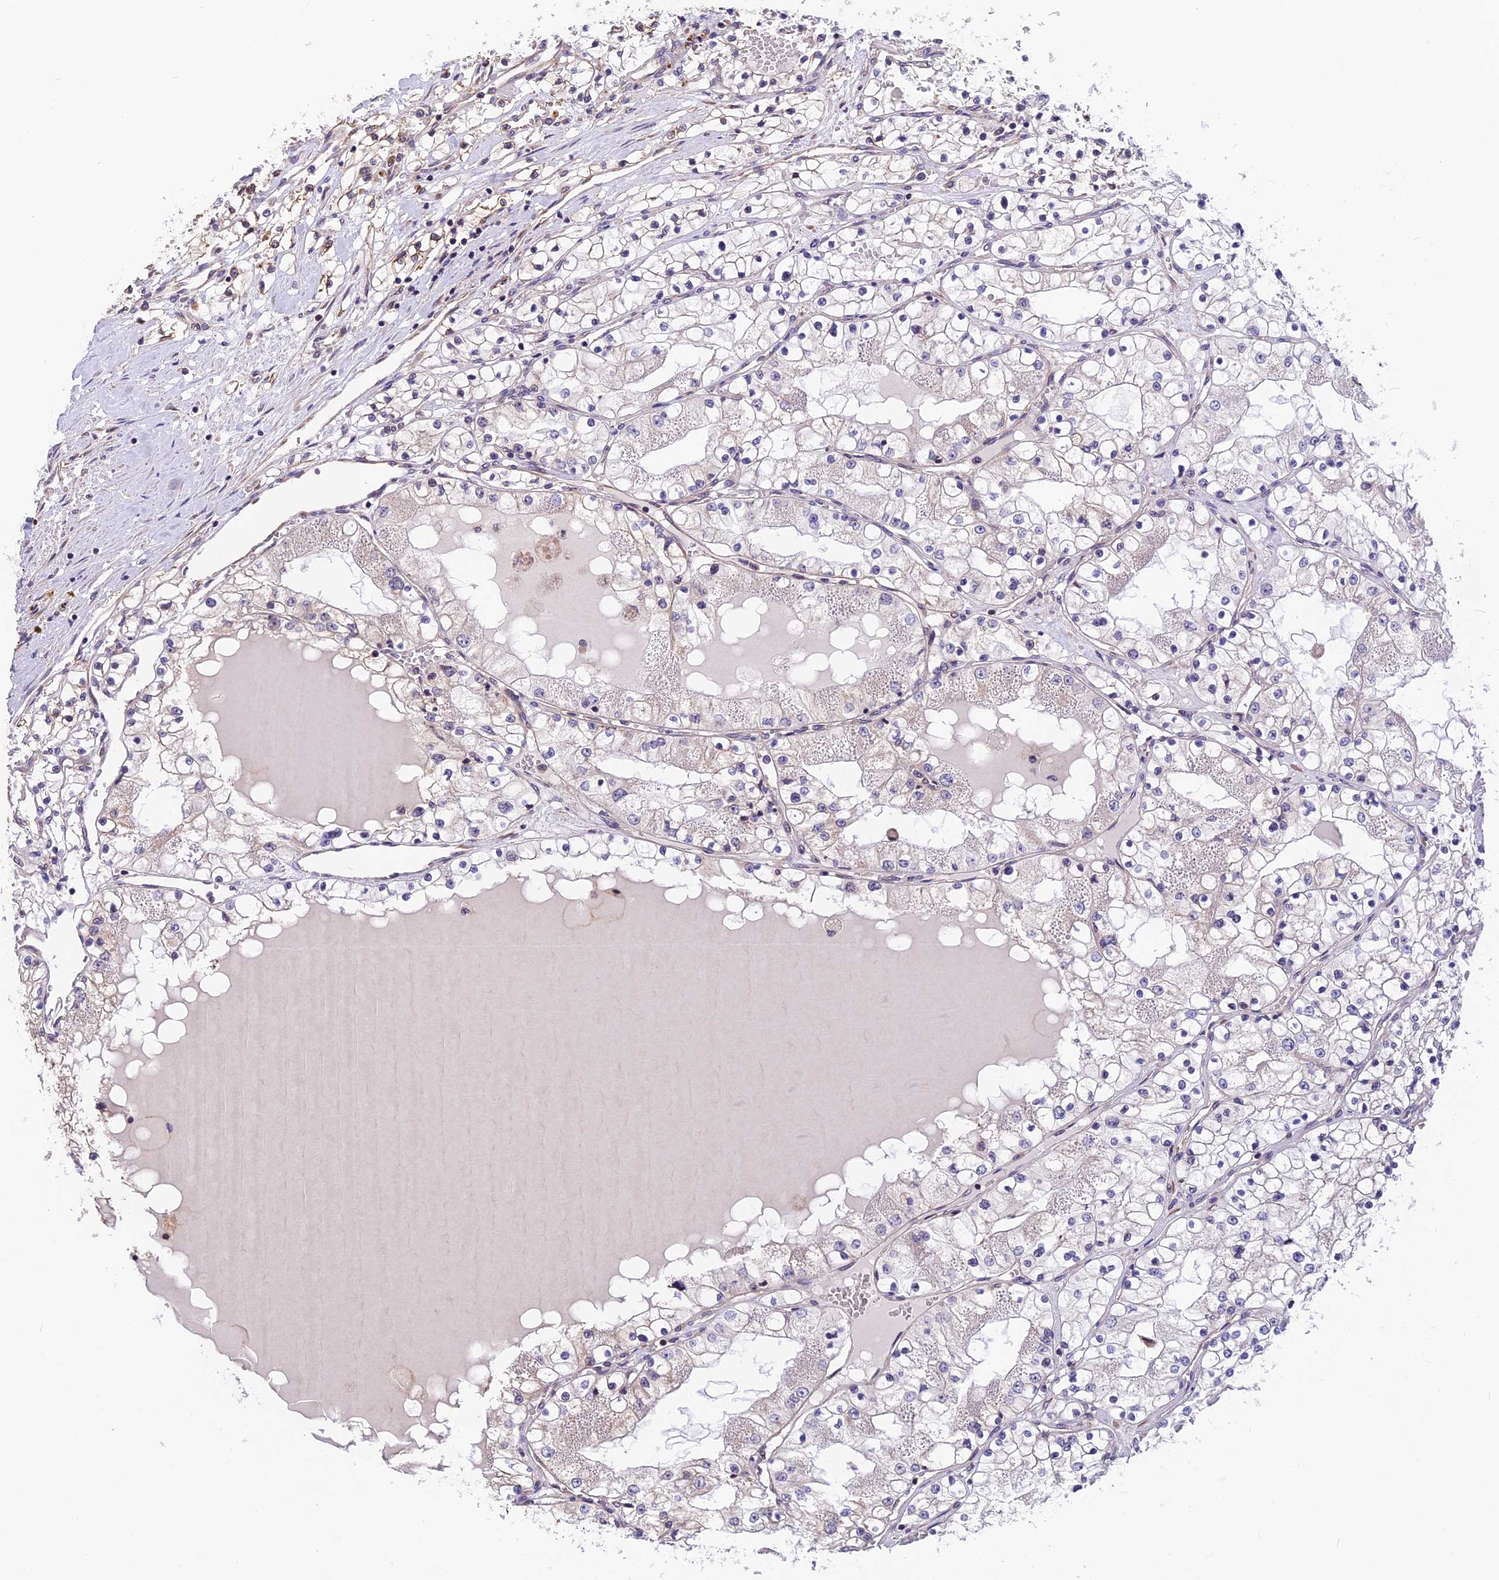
{"staining": {"intensity": "negative", "quantity": "none", "location": "none"}, "tissue": "renal cancer", "cell_type": "Tumor cells", "image_type": "cancer", "snomed": [{"axis": "morphology", "description": "Normal tissue, NOS"}, {"axis": "morphology", "description": "Adenocarcinoma, NOS"}, {"axis": "topography", "description": "Kidney"}], "caption": "High power microscopy micrograph of an immunohistochemistry image of adenocarcinoma (renal), revealing no significant positivity in tumor cells.", "gene": "ZC3H4", "patient": {"sex": "male", "age": 68}}